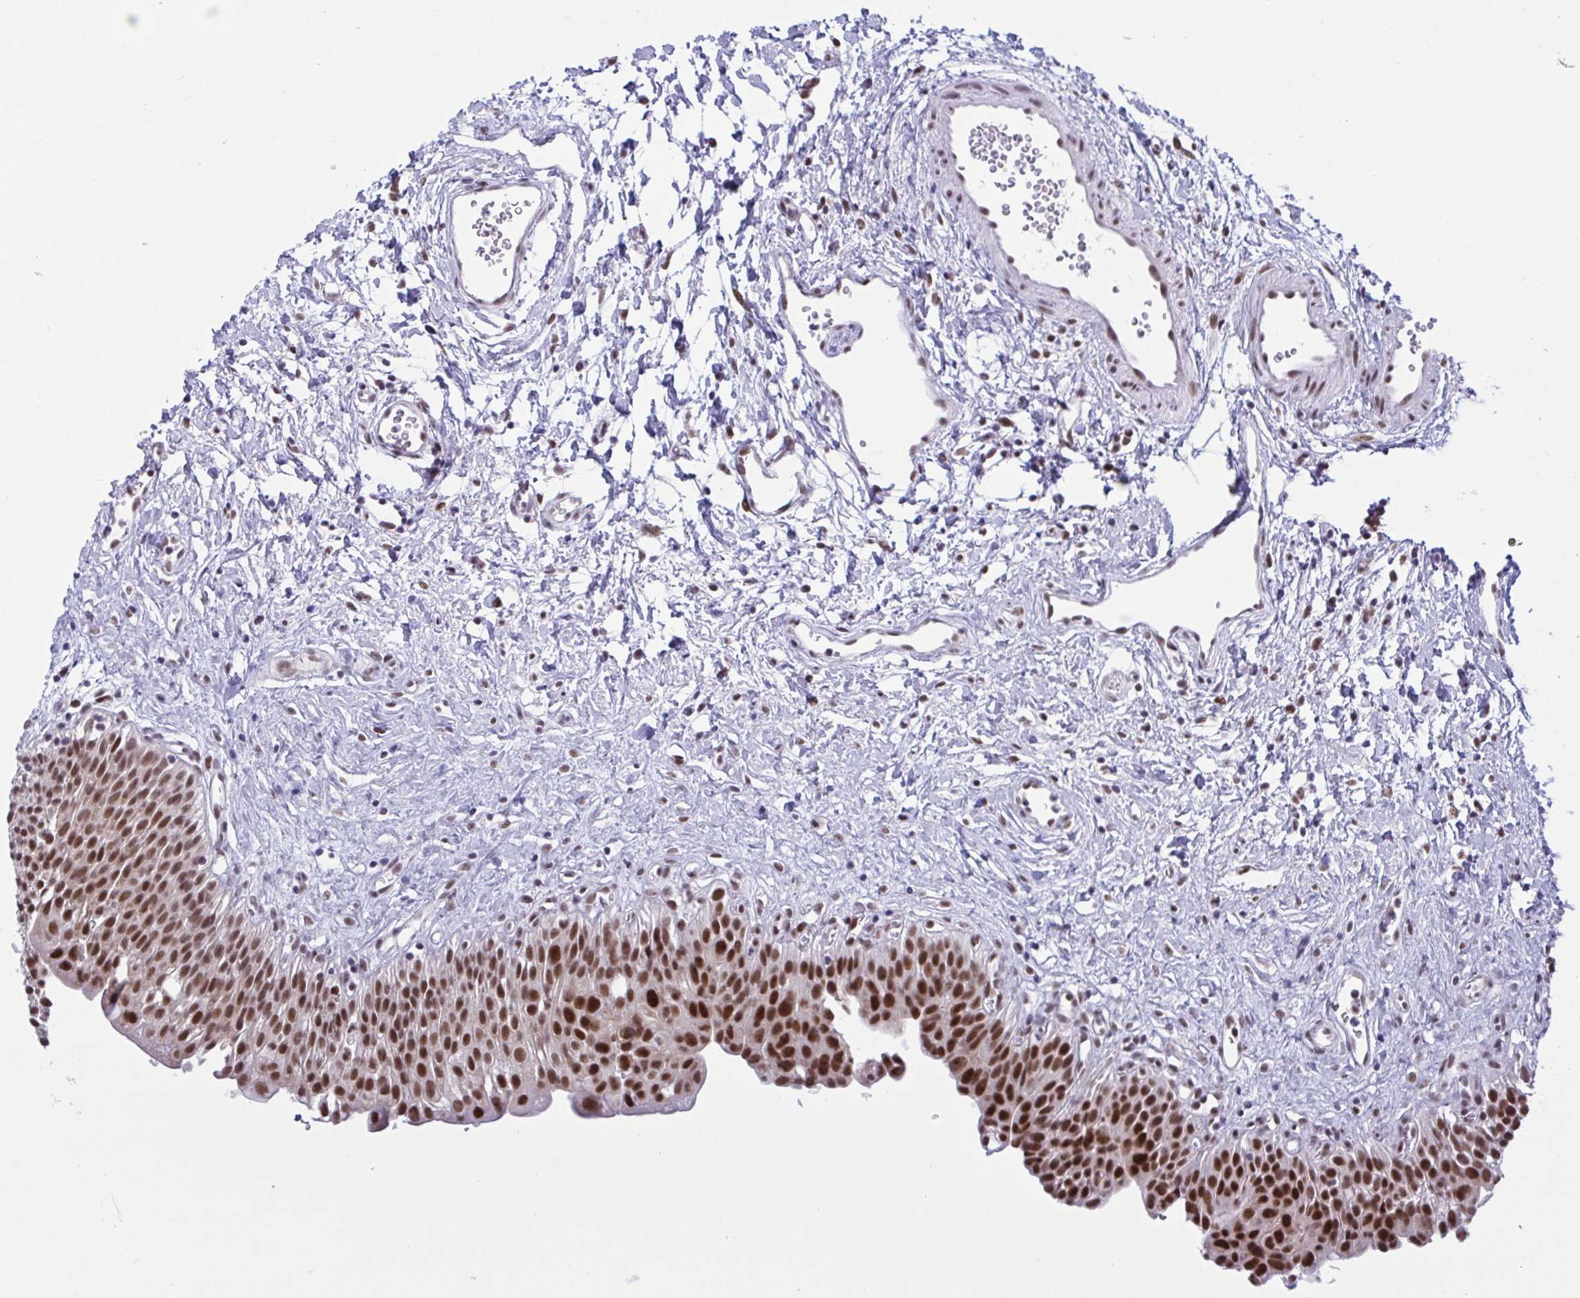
{"staining": {"intensity": "strong", "quantity": ">75%", "location": "nuclear"}, "tissue": "urinary bladder", "cell_type": "Urothelial cells", "image_type": "normal", "snomed": [{"axis": "morphology", "description": "Normal tissue, NOS"}, {"axis": "topography", "description": "Urinary bladder"}], "caption": "DAB (3,3'-diaminobenzidine) immunohistochemical staining of benign urinary bladder reveals strong nuclear protein positivity in approximately >75% of urothelial cells. Immunohistochemistry stains the protein of interest in brown and the nuclei are stained blue.", "gene": "PPP1R10", "patient": {"sex": "male", "age": 51}}